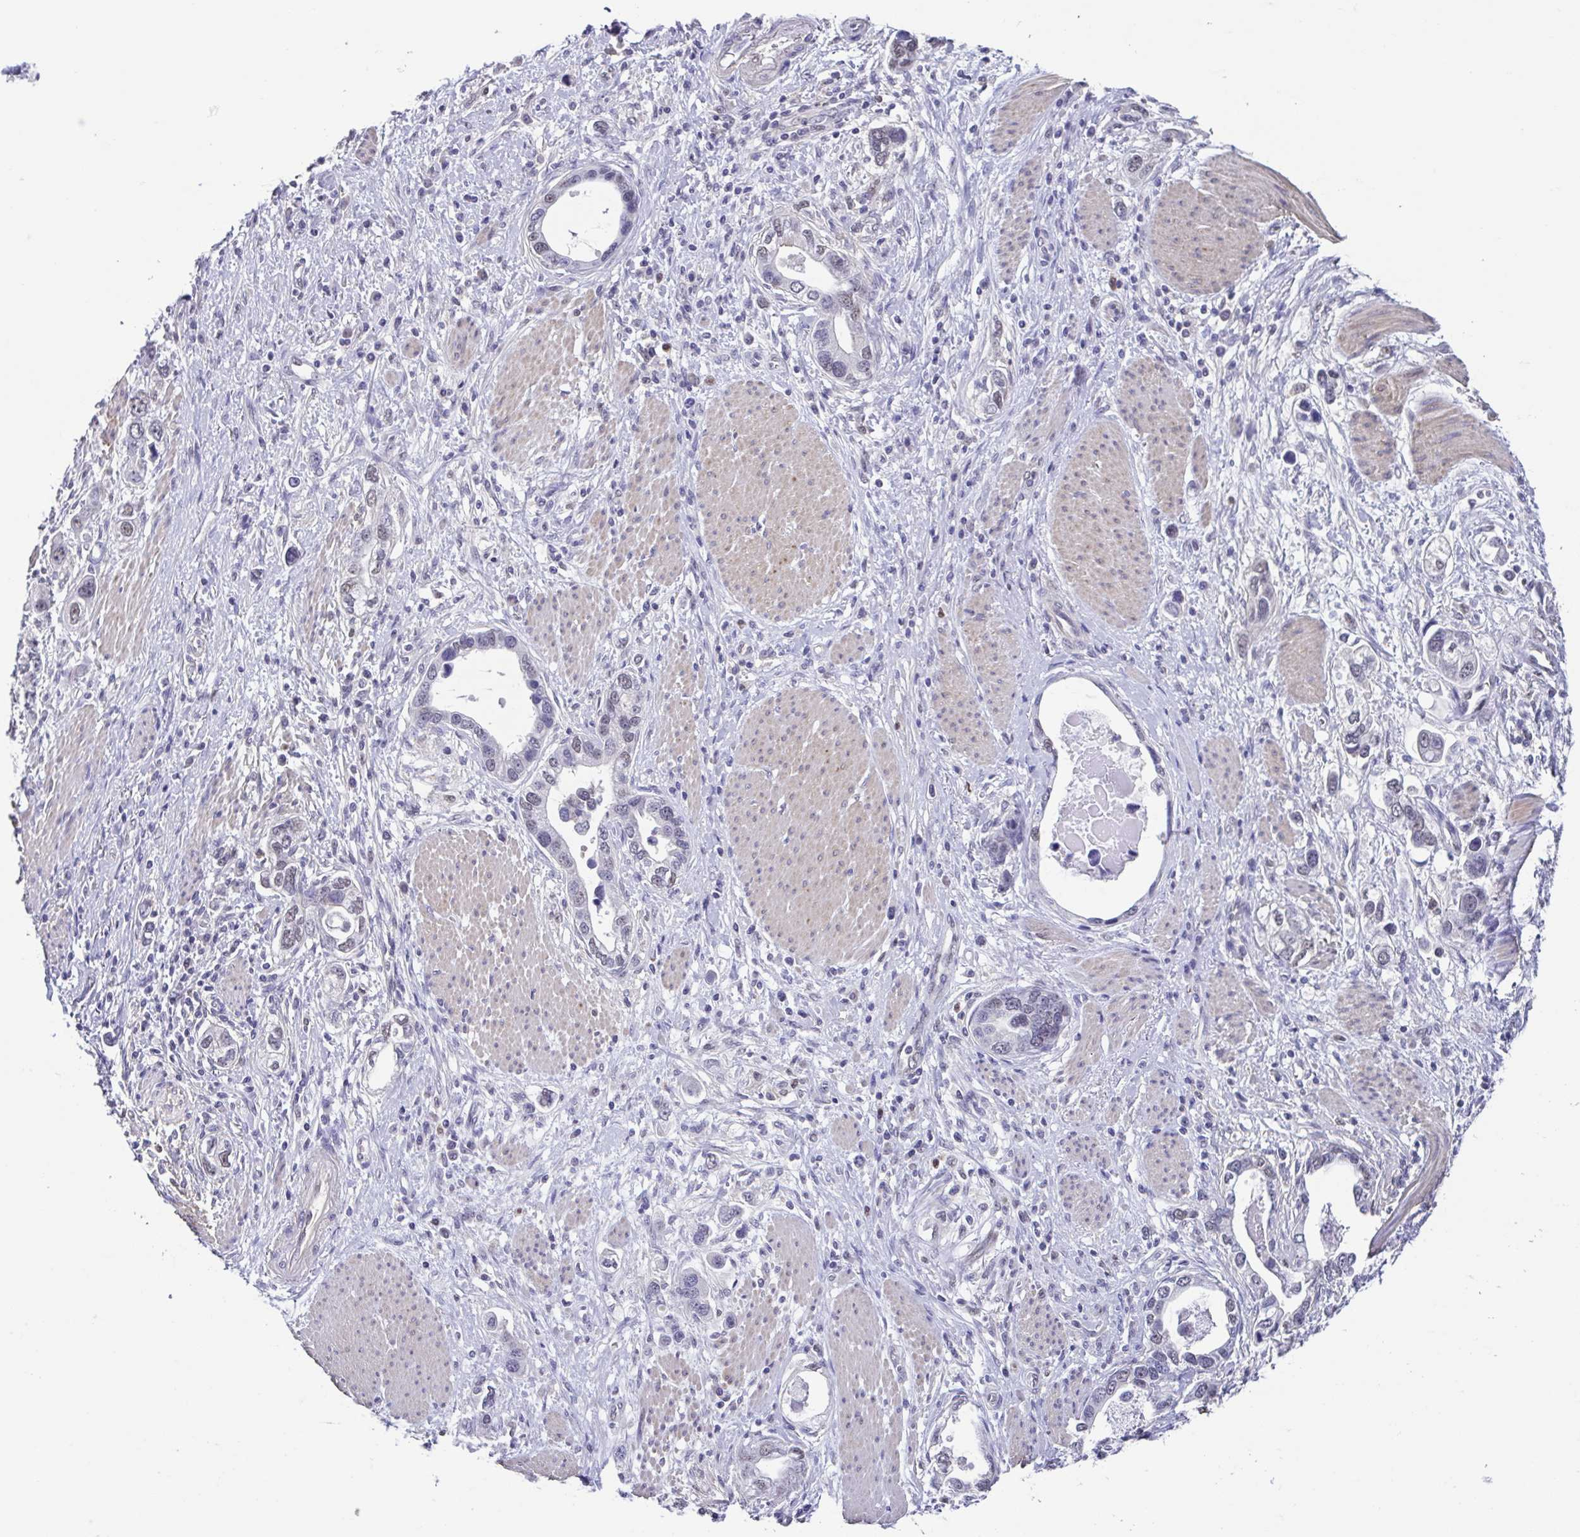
{"staining": {"intensity": "negative", "quantity": "none", "location": "none"}, "tissue": "stomach cancer", "cell_type": "Tumor cells", "image_type": "cancer", "snomed": [{"axis": "morphology", "description": "Adenocarcinoma, NOS"}, {"axis": "topography", "description": "Stomach, lower"}], "caption": "Tumor cells show no significant protein positivity in stomach cancer (adenocarcinoma).", "gene": "ACTRT3", "patient": {"sex": "female", "age": 93}}